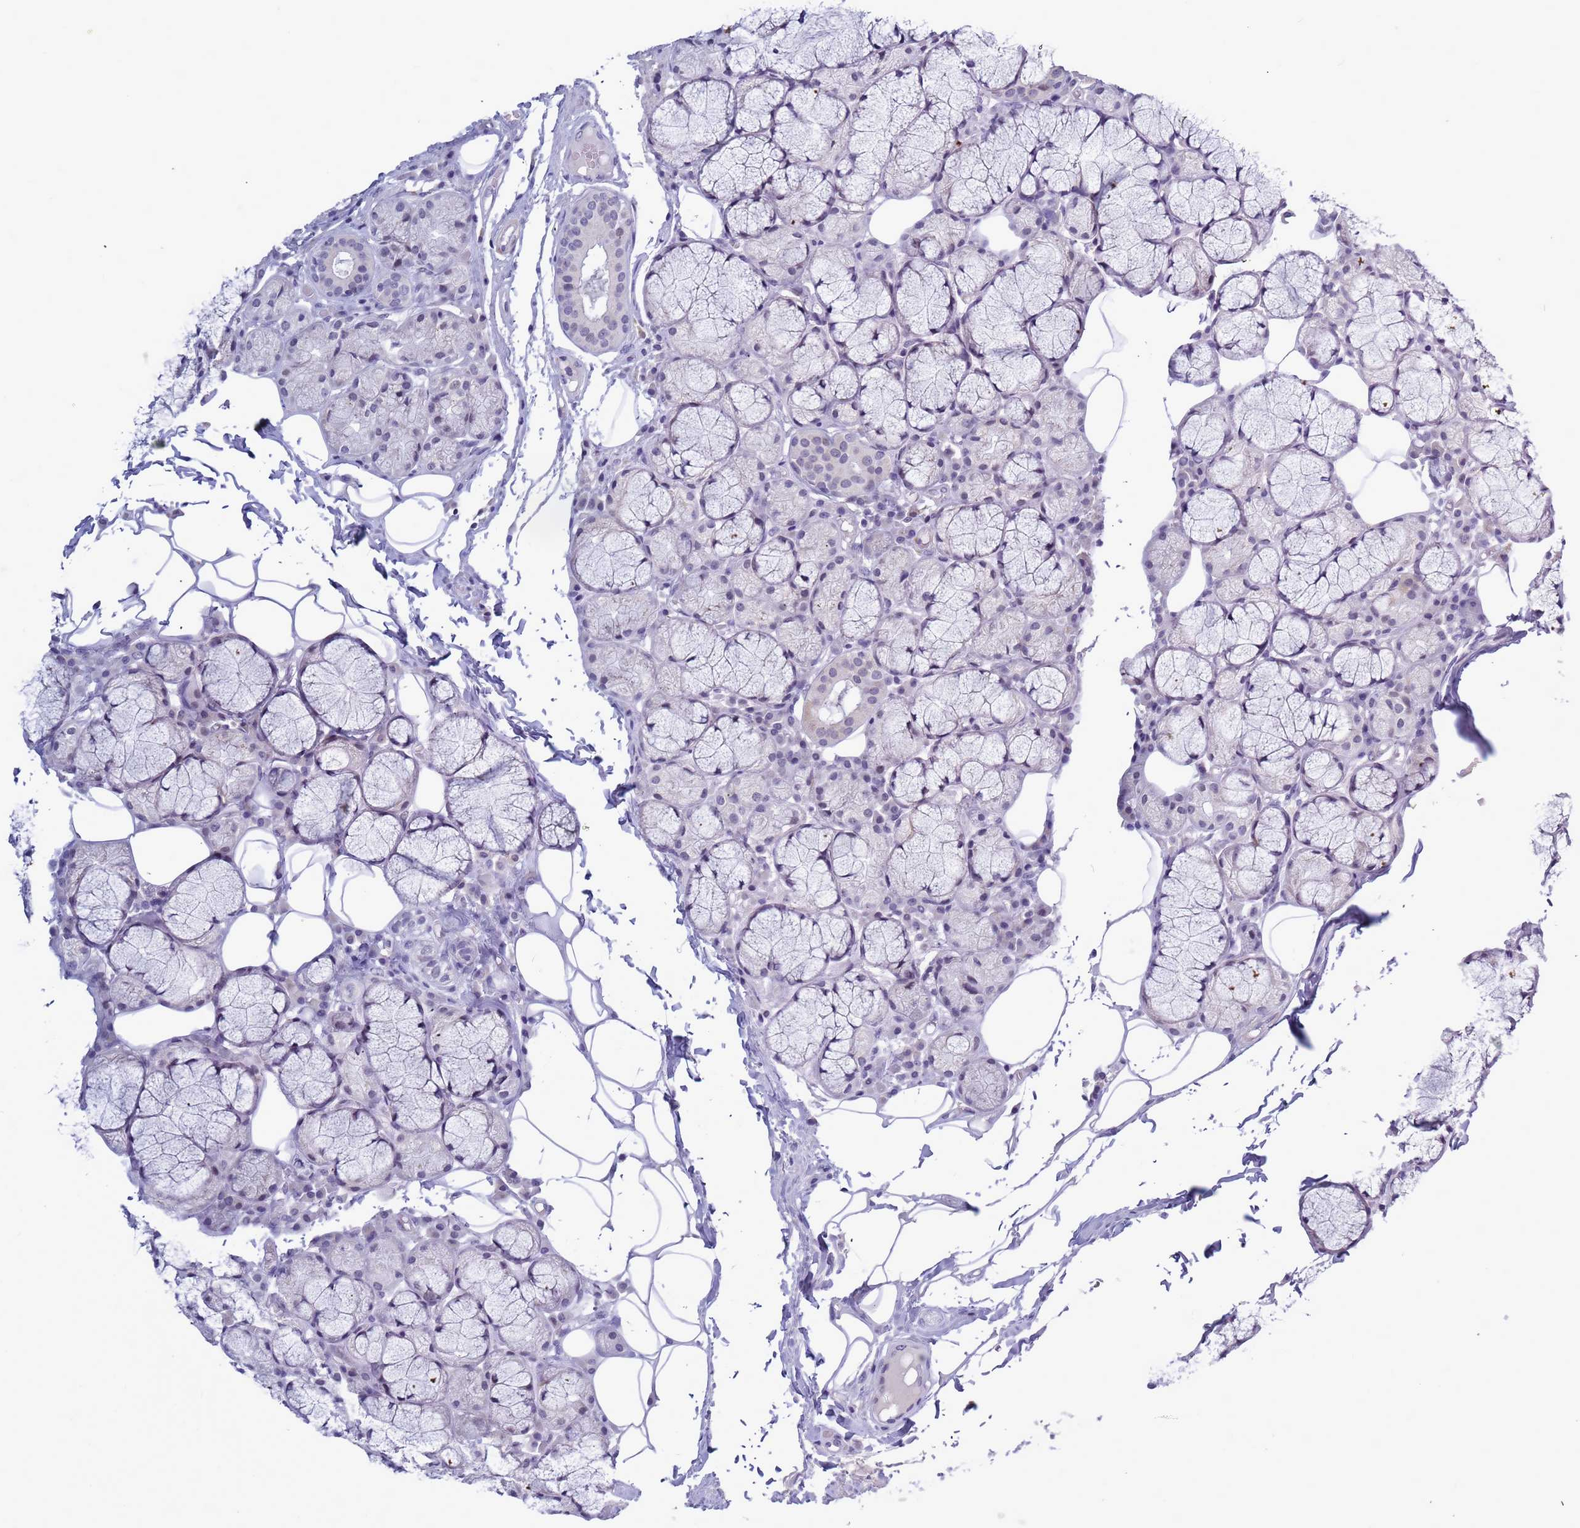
{"staining": {"intensity": "negative", "quantity": "none", "location": "none"}, "tissue": "oral mucosa", "cell_type": "Squamous epithelial cells", "image_type": "normal", "snomed": [{"axis": "morphology", "description": "Normal tissue, NOS"}, {"axis": "topography", "description": "Skeletal muscle"}, {"axis": "topography", "description": "Oral tissue"}, {"axis": "topography", "description": "Salivary gland"}, {"axis": "topography", "description": "Peripheral nerve tissue"}], "caption": "Benign oral mucosa was stained to show a protein in brown. There is no significant expression in squamous epithelial cells. (DAB immunohistochemistry (IHC), high magnification).", "gene": "CXorf65", "patient": {"sex": "male", "age": 54}}